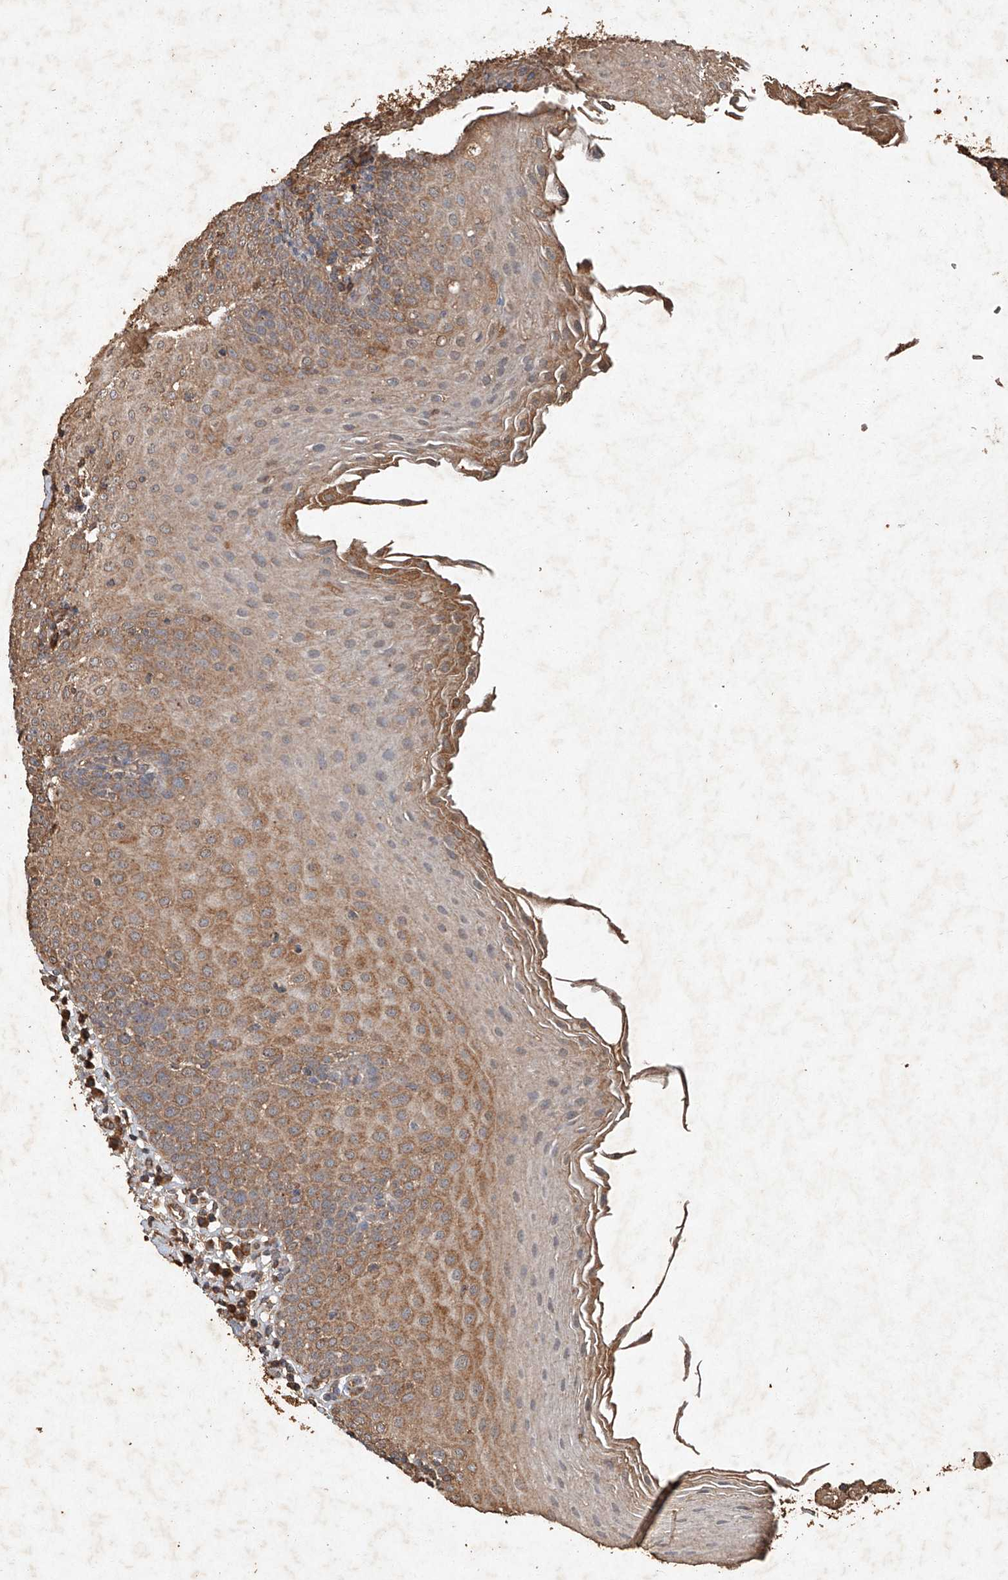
{"staining": {"intensity": "moderate", "quantity": ">75%", "location": "cytoplasmic/membranous"}, "tissue": "tonsil", "cell_type": "Germinal center cells", "image_type": "normal", "snomed": [{"axis": "morphology", "description": "Normal tissue, NOS"}, {"axis": "topography", "description": "Tonsil"}], "caption": "Germinal center cells reveal medium levels of moderate cytoplasmic/membranous staining in approximately >75% of cells in benign human tonsil. The protein of interest is shown in brown color, while the nuclei are stained blue.", "gene": "STK3", "patient": {"sex": "female", "age": 19}}